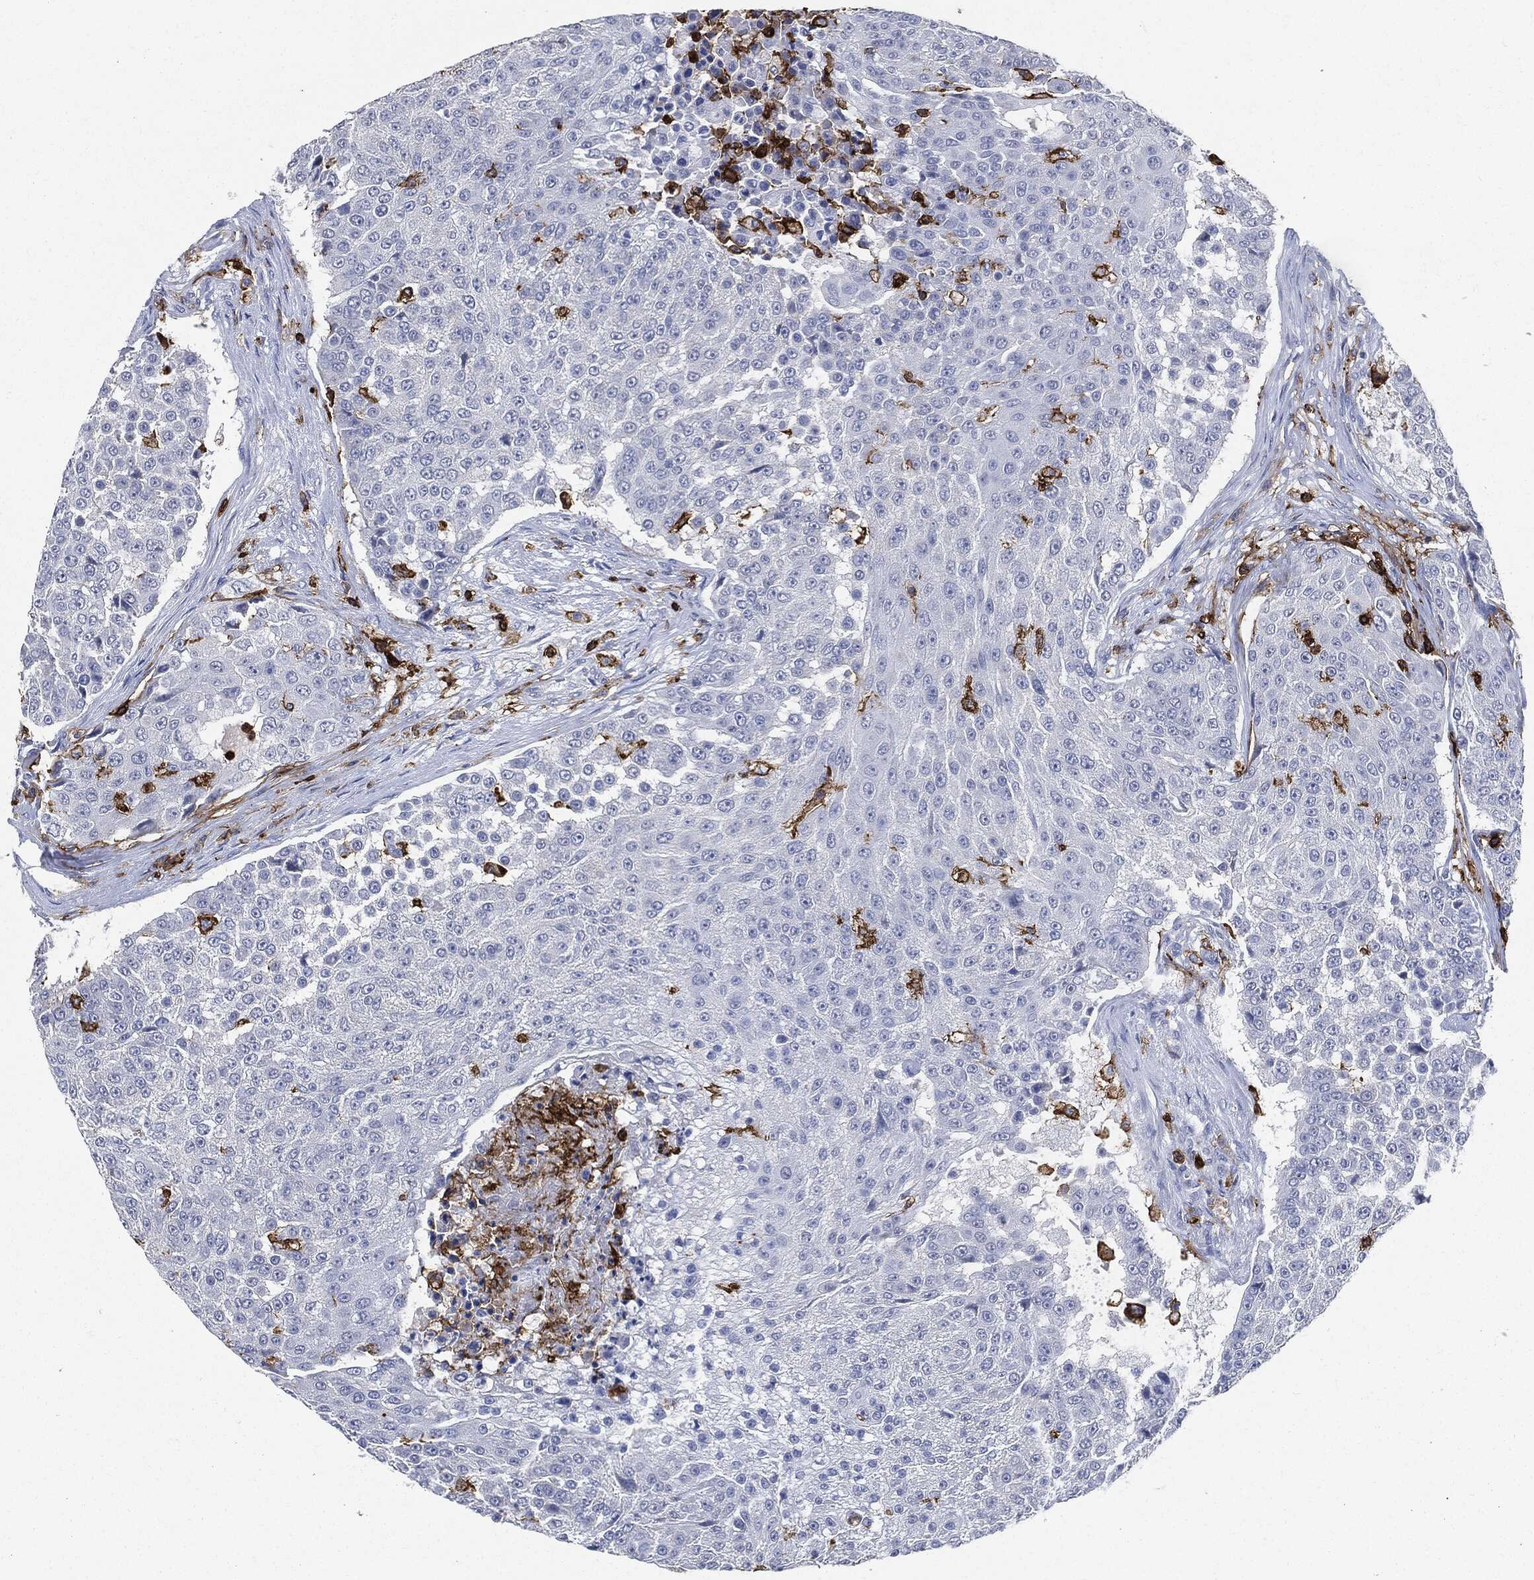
{"staining": {"intensity": "negative", "quantity": "none", "location": "none"}, "tissue": "urothelial cancer", "cell_type": "Tumor cells", "image_type": "cancer", "snomed": [{"axis": "morphology", "description": "Urothelial carcinoma, High grade"}, {"axis": "topography", "description": "Urinary bladder"}], "caption": "Tumor cells show no significant staining in urothelial carcinoma (high-grade).", "gene": "PTPRC", "patient": {"sex": "female", "age": 63}}